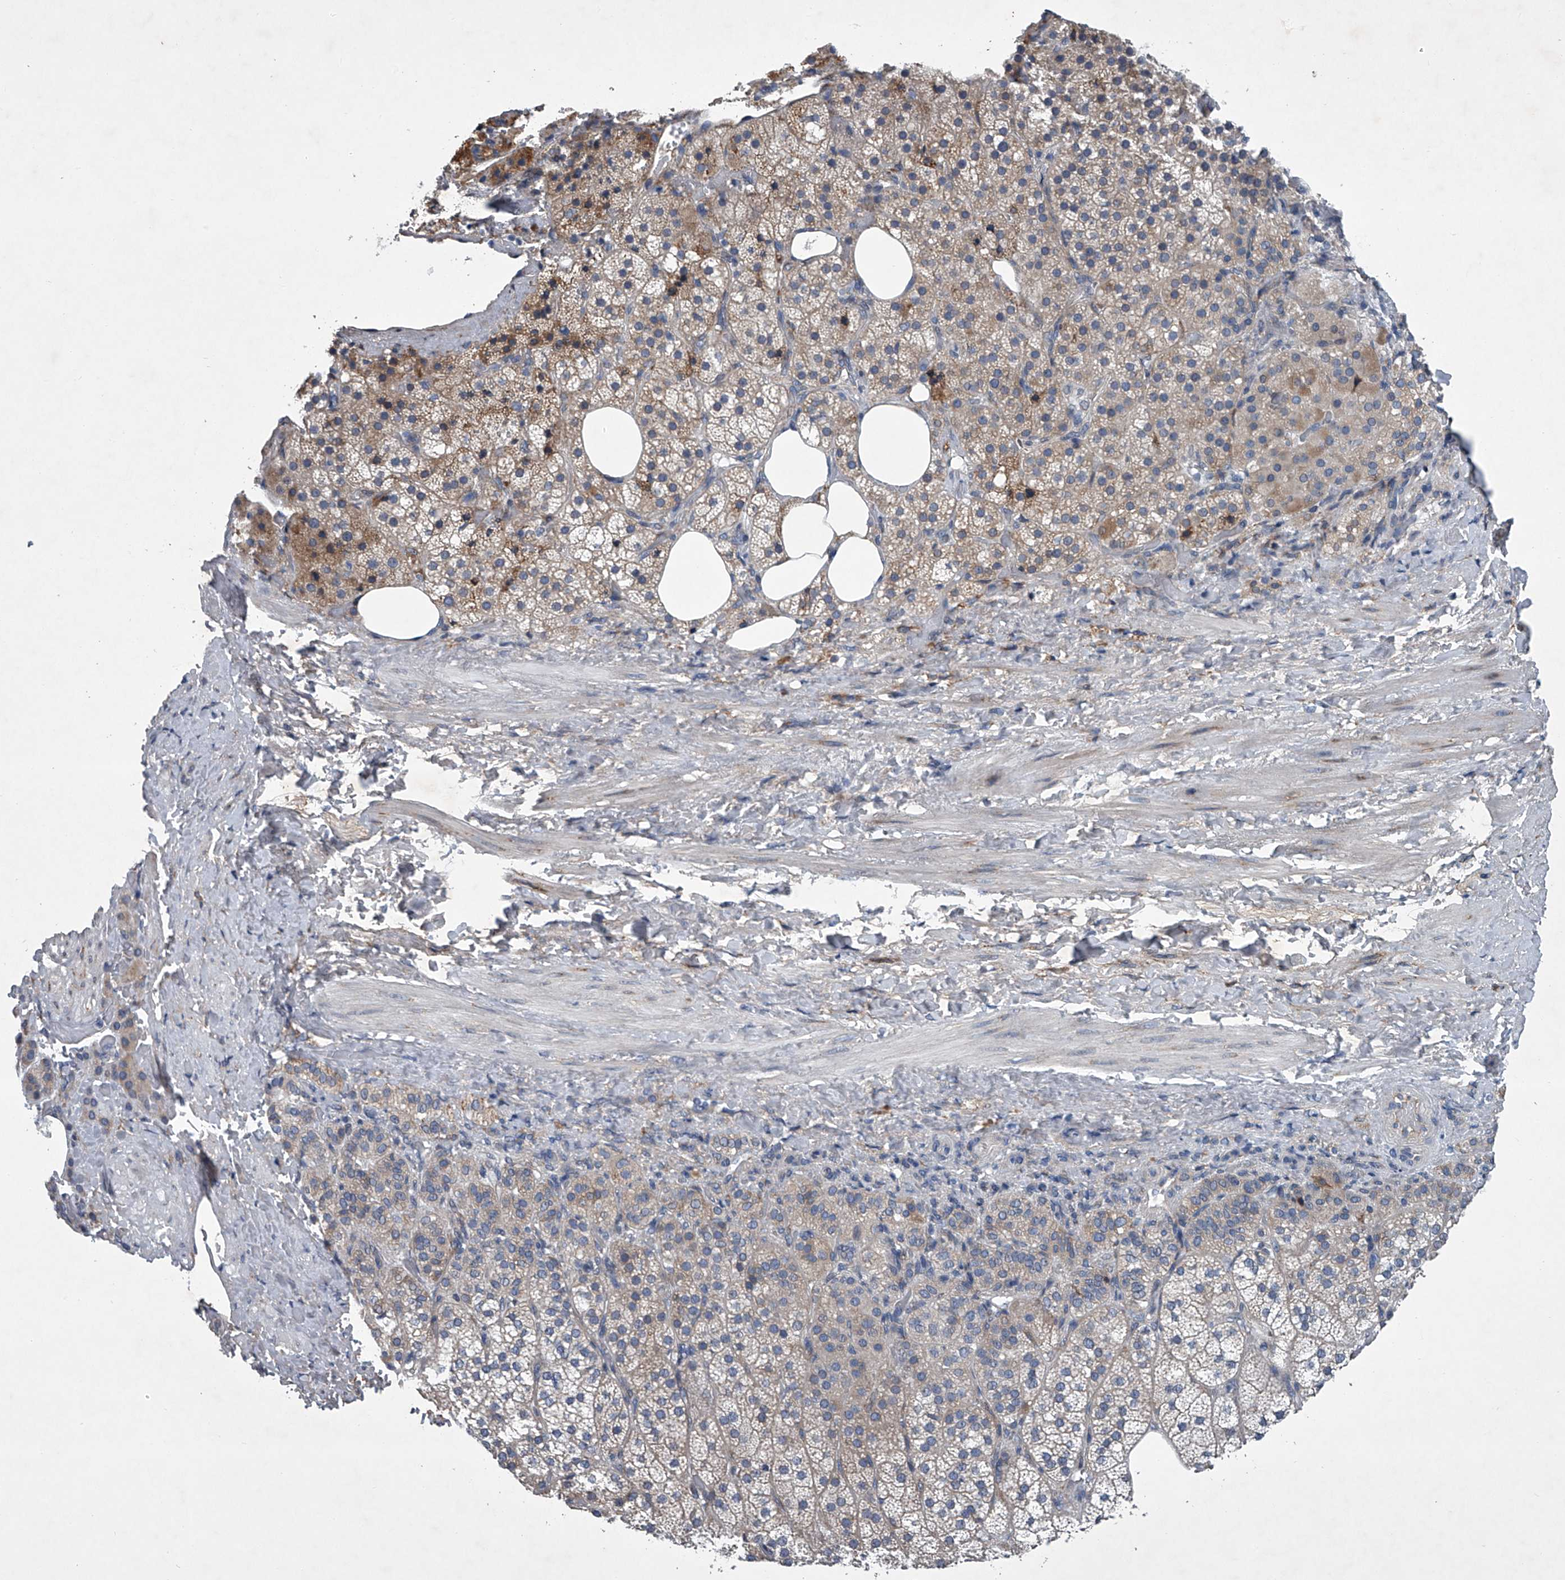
{"staining": {"intensity": "weak", "quantity": "25%-75%", "location": "cytoplasmic/membranous"}, "tissue": "adrenal gland", "cell_type": "Glandular cells", "image_type": "normal", "snomed": [{"axis": "morphology", "description": "Normal tissue, NOS"}, {"axis": "topography", "description": "Adrenal gland"}], "caption": "Immunohistochemical staining of benign adrenal gland demonstrates weak cytoplasmic/membranous protein positivity in about 25%-75% of glandular cells.", "gene": "ABCG1", "patient": {"sex": "female", "age": 59}}